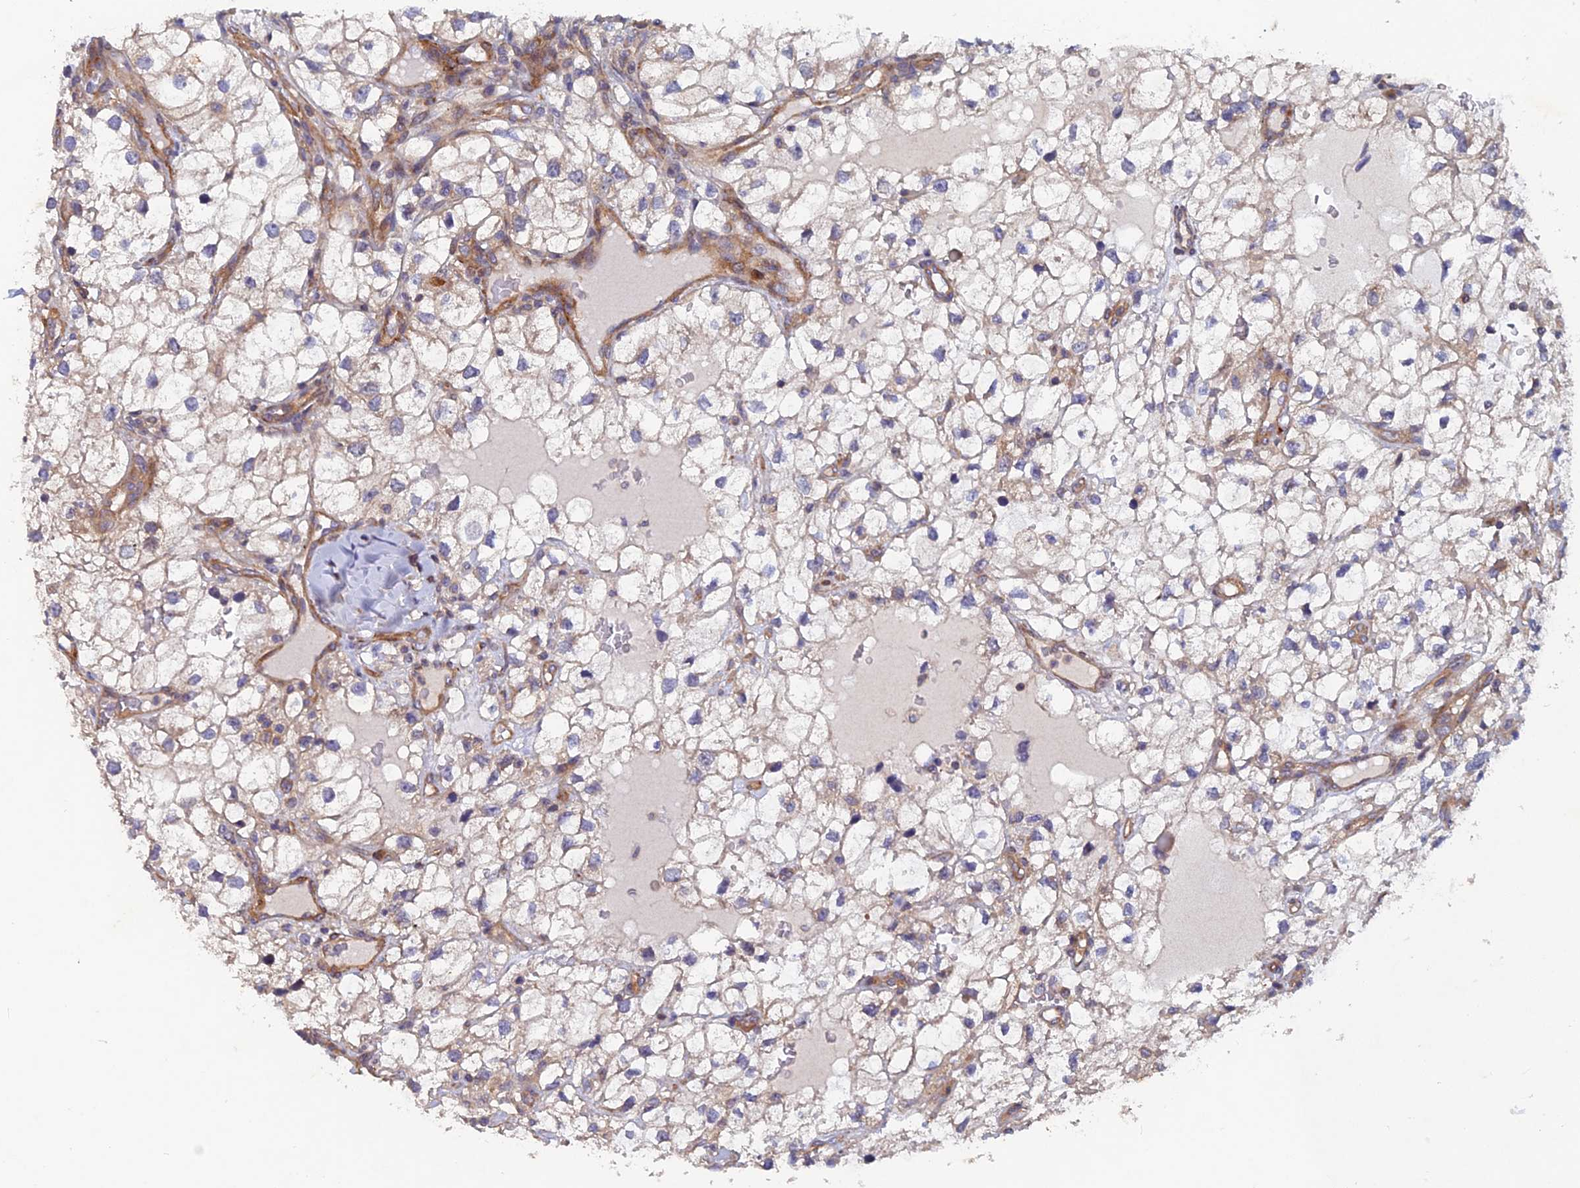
{"staining": {"intensity": "weak", "quantity": "<25%", "location": "cytoplasmic/membranous"}, "tissue": "renal cancer", "cell_type": "Tumor cells", "image_type": "cancer", "snomed": [{"axis": "morphology", "description": "Adenocarcinoma, NOS"}, {"axis": "topography", "description": "Kidney"}], "caption": "Adenocarcinoma (renal) stained for a protein using immunohistochemistry (IHC) reveals no positivity tumor cells.", "gene": "NCAPG", "patient": {"sex": "male", "age": 59}}